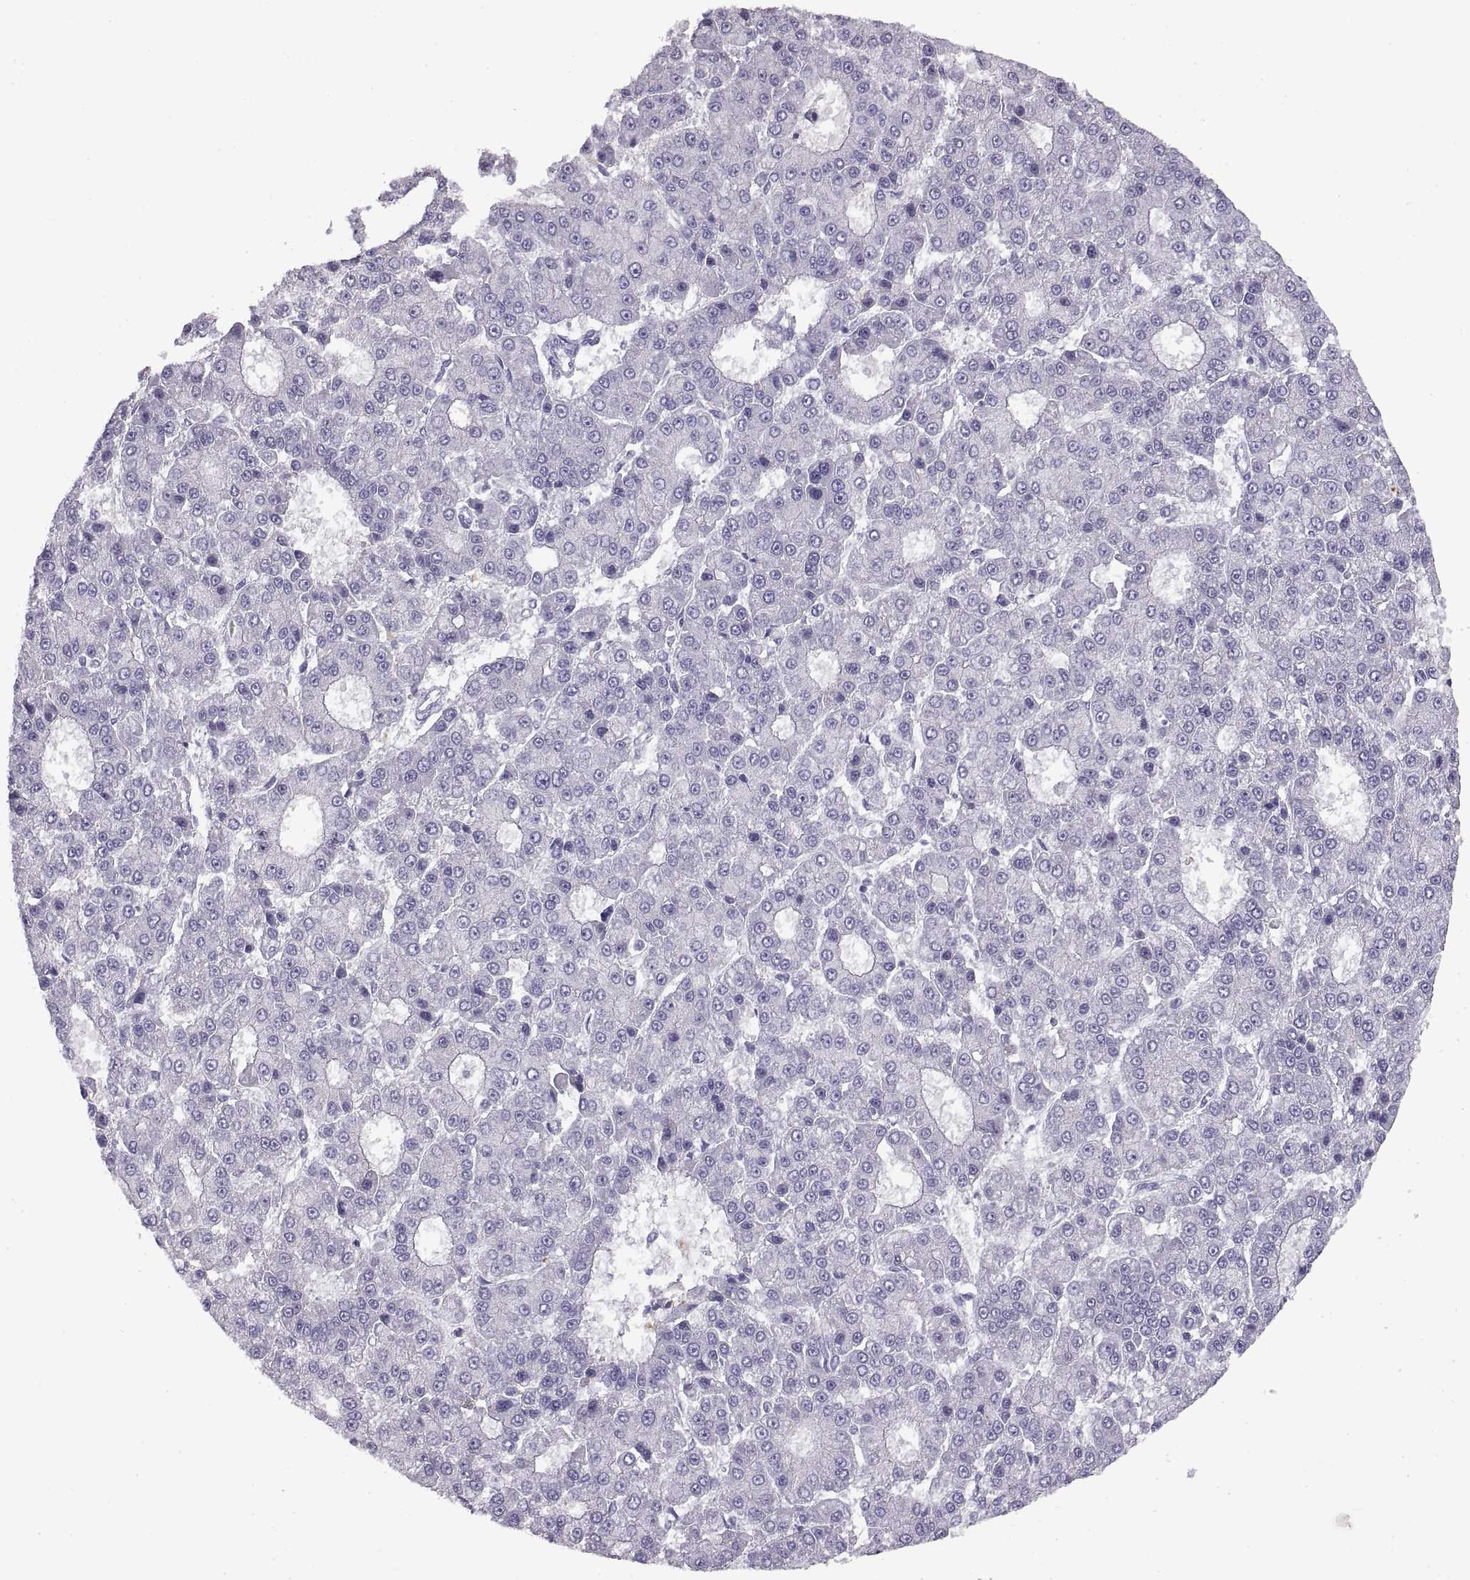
{"staining": {"intensity": "negative", "quantity": "none", "location": "none"}, "tissue": "liver cancer", "cell_type": "Tumor cells", "image_type": "cancer", "snomed": [{"axis": "morphology", "description": "Carcinoma, Hepatocellular, NOS"}, {"axis": "topography", "description": "Liver"}], "caption": "DAB immunohistochemical staining of human liver cancer (hepatocellular carcinoma) reveals no significant staining in tumor cells.", "gene": "CRYBB3", "patient": {"sex": "male", "age": 70}}